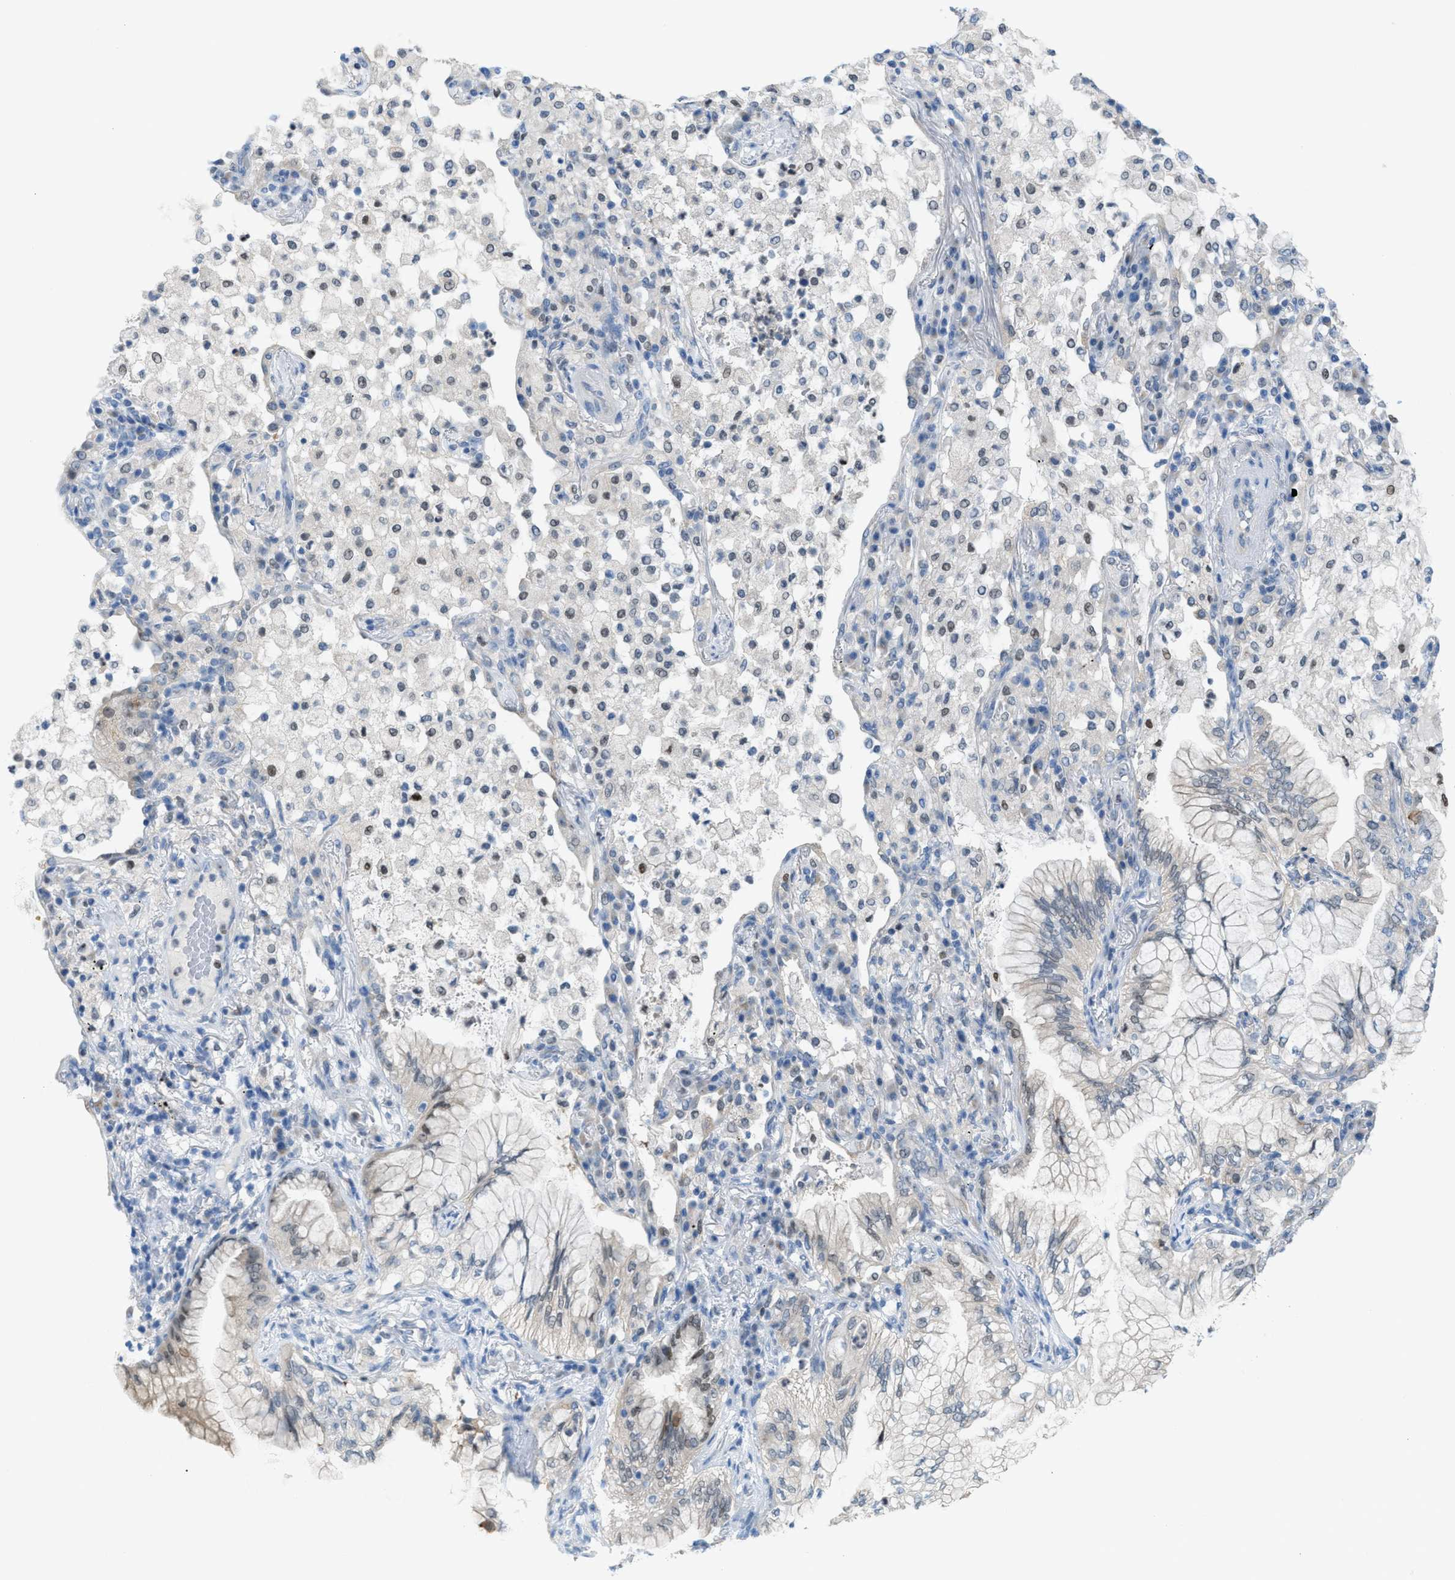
{"staining": {"intensity": "weak", "quantity": "<25%", "location": "cytoplasmic/membranous,nuclear"}, "tissue": "lung cancer", "cell_type": "Tumor cells", "image_type": "cancer", "snomed": [{"axis": "morphology", "description": "Adenocarcinoma, NOS"}, {"axis": "topography", "description": "Lung"}], "caption": "There is no significant positivity in tumor cells of adenocarcinoma (lung).", "gene": "PPM1D", "patient": {"sex": "female", "age": 70}}